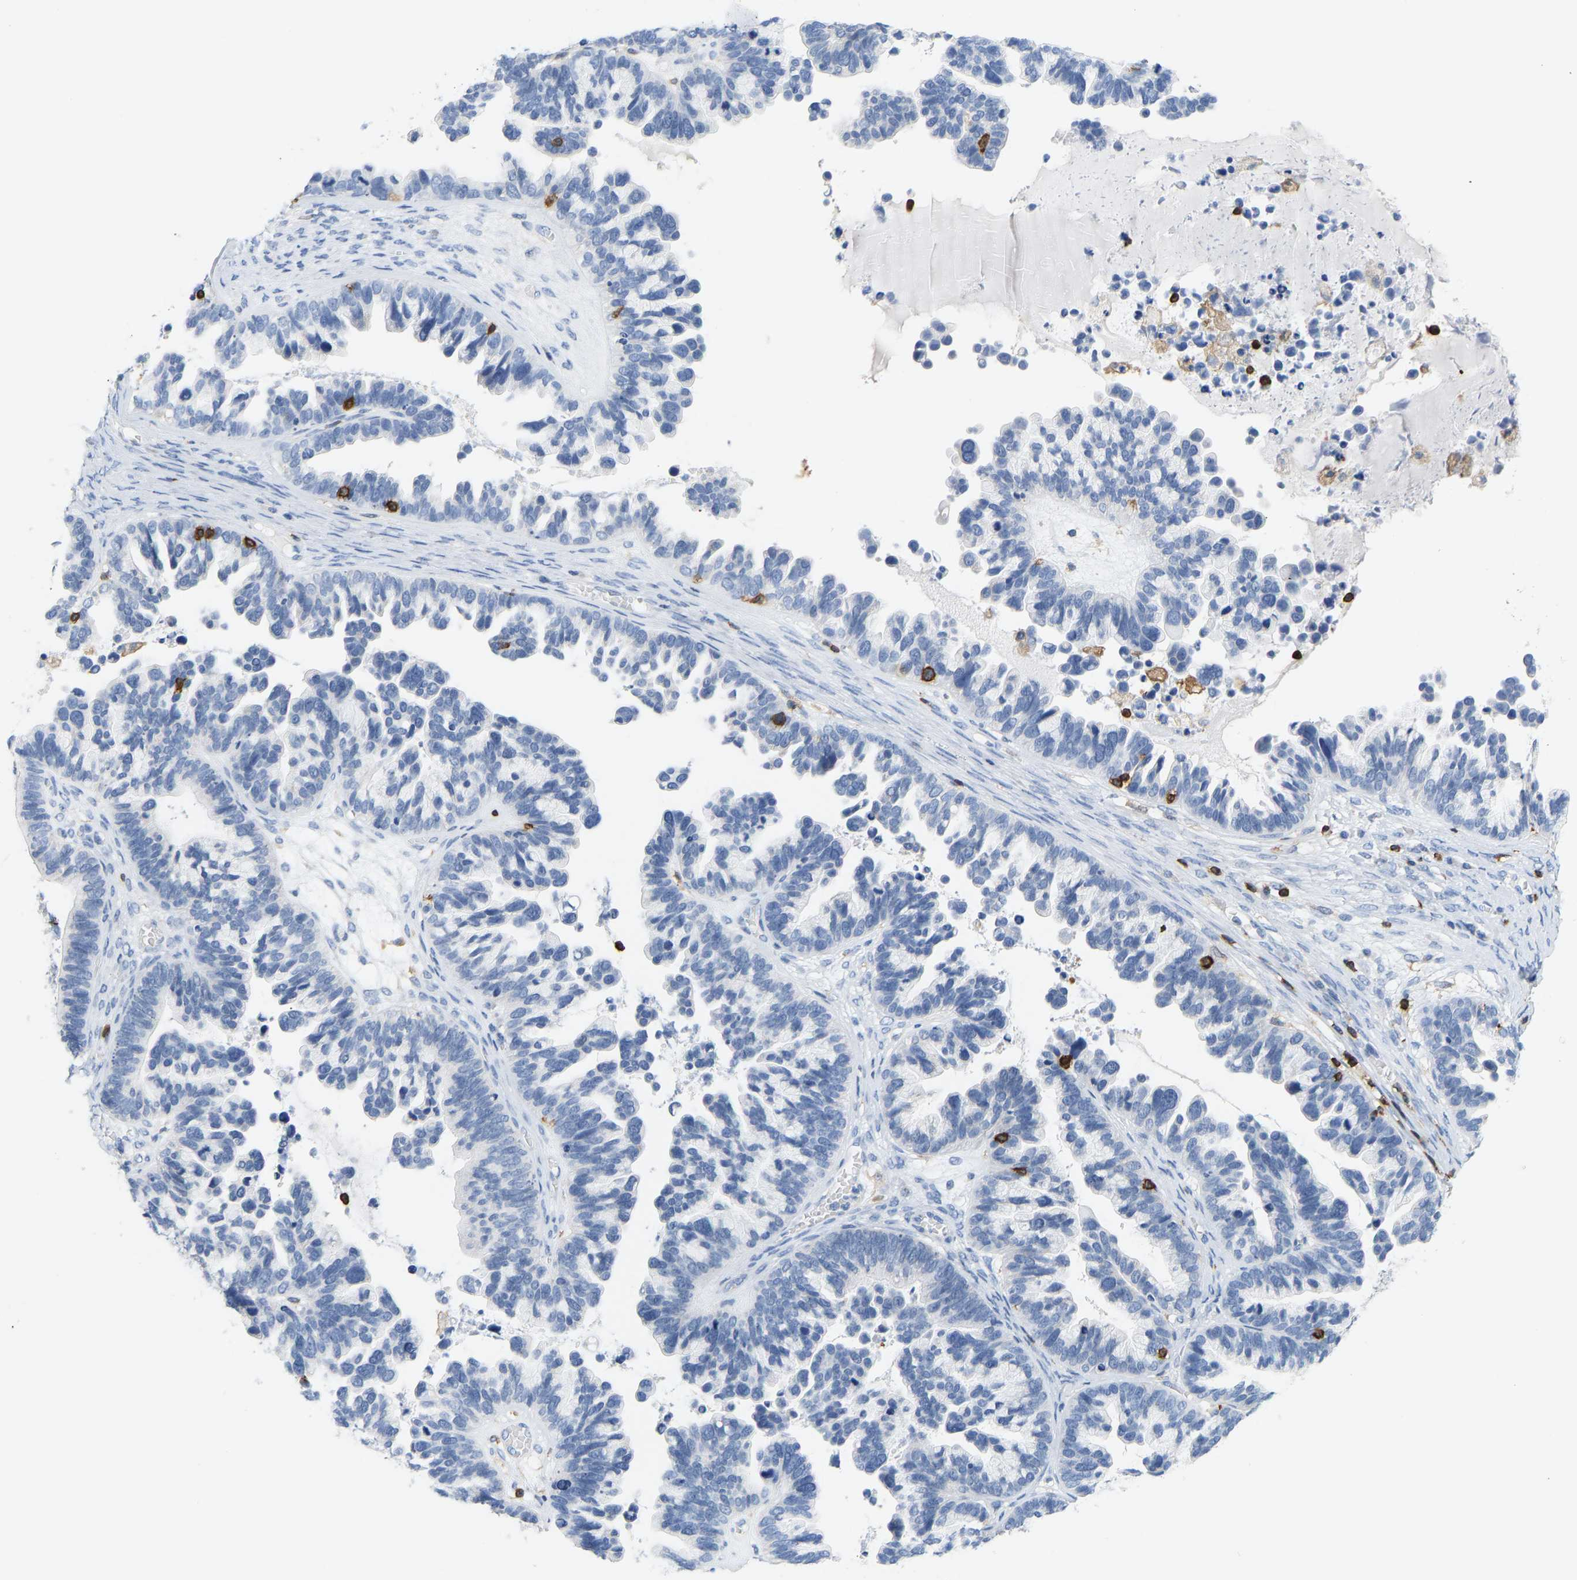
{"staining": {"intensity": "negative", "quantity": "none", "location": "none"}, "tissue": "ovarian cancer", "cell_type": "Tumor cells", "image_type": "cancer", "snomed": [{"axis": "morphology", "description": "Cystadenocarcinoma, serous, NOS"}, {"axis": "topography", "description": "Ovary"}], "caption": "The IHC histopathology image has no significant expression in tumor cells of ovarian serous cystadenocarcinoma tissue.", "gene": "EVL", "patient": {"sex": "female", "age": 56}}